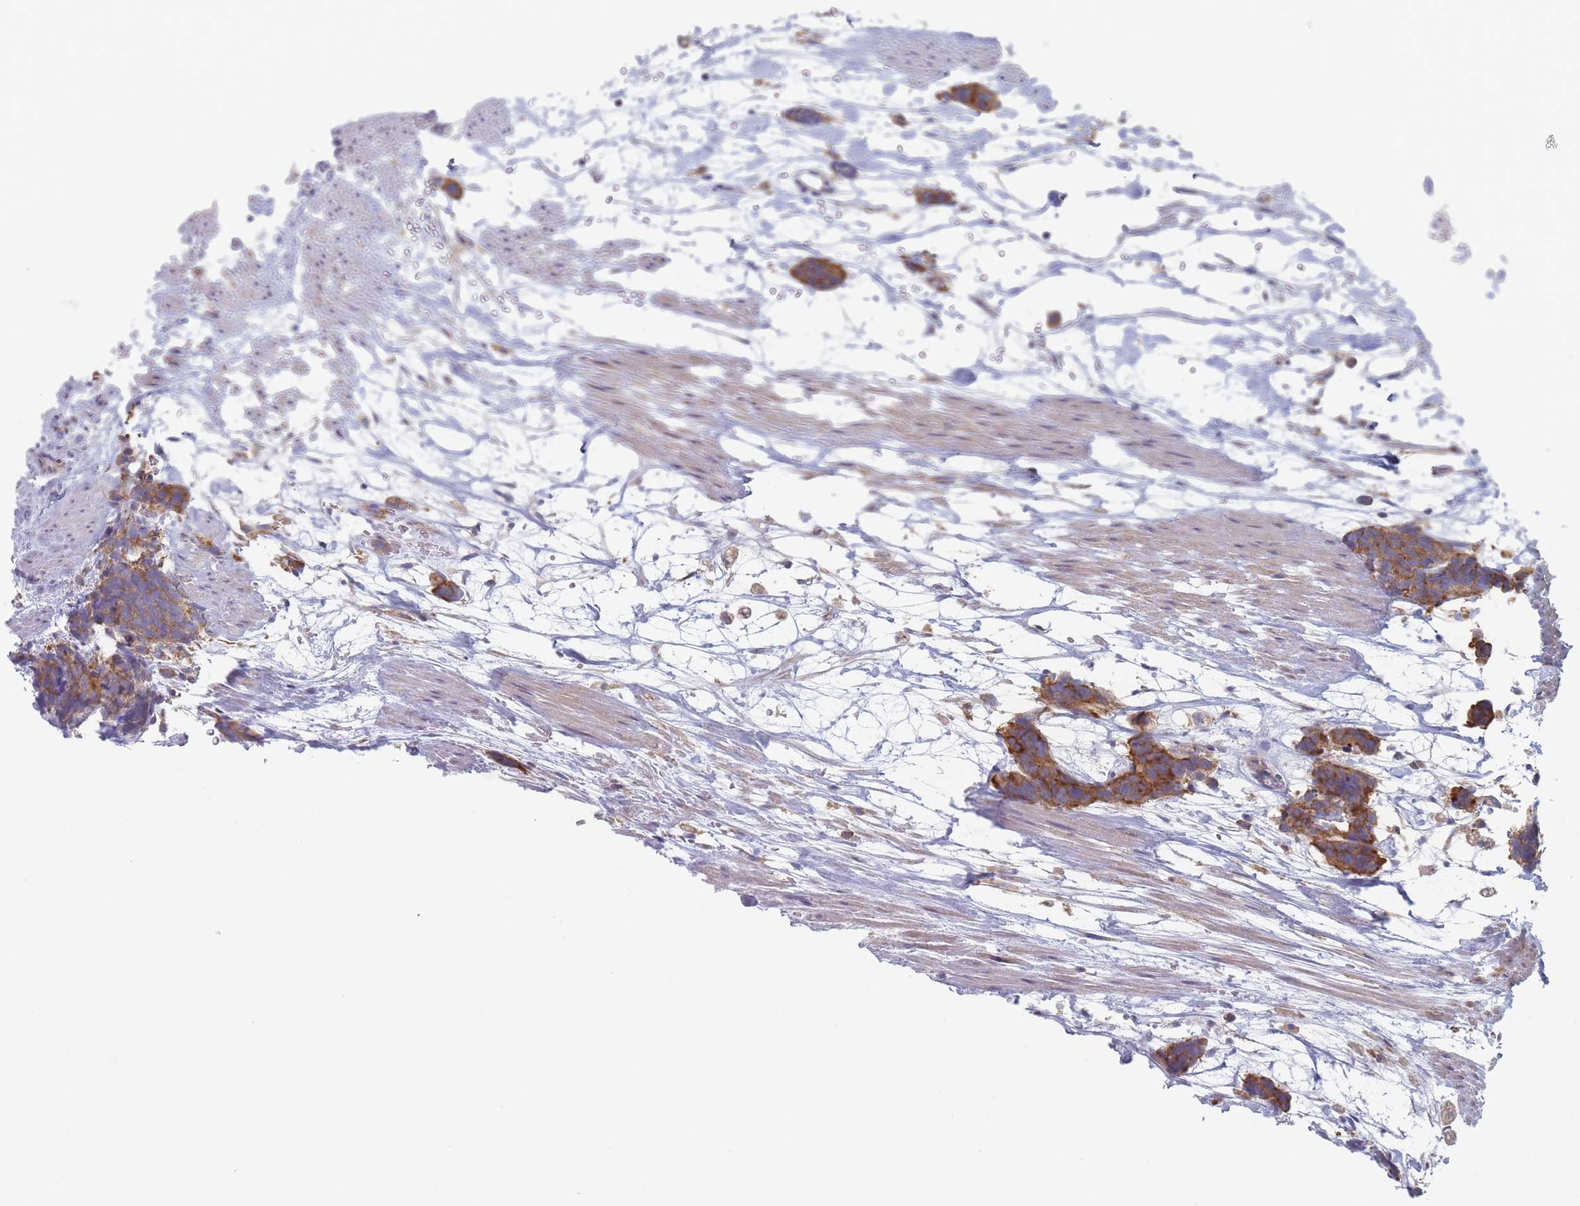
{"staining": {"intensity": "strong", "quantity": ">75%", "location": "cytoplasmic/membranous"}, "tissue": "carcinoid", "cell_type": "Tumor cells", "image_type": "cancer", "snomed": [{"axis": "morphology", "description": "Carcinoma, NOS"}, {"axis": "morphology", "description": "Carcinoid, malignant, NOS"}, {"axis": "topography", "description": "Prostate"}], "caption": "This photomicrograph reveals immunohistochemistry (IHC) staining of human malignant carcinoid, with high strong cytoplasmic/membranous expression in about >75% of tumor cells.", "gene": "EFCC1", "patient": {"sex": "male", "age": 57}}